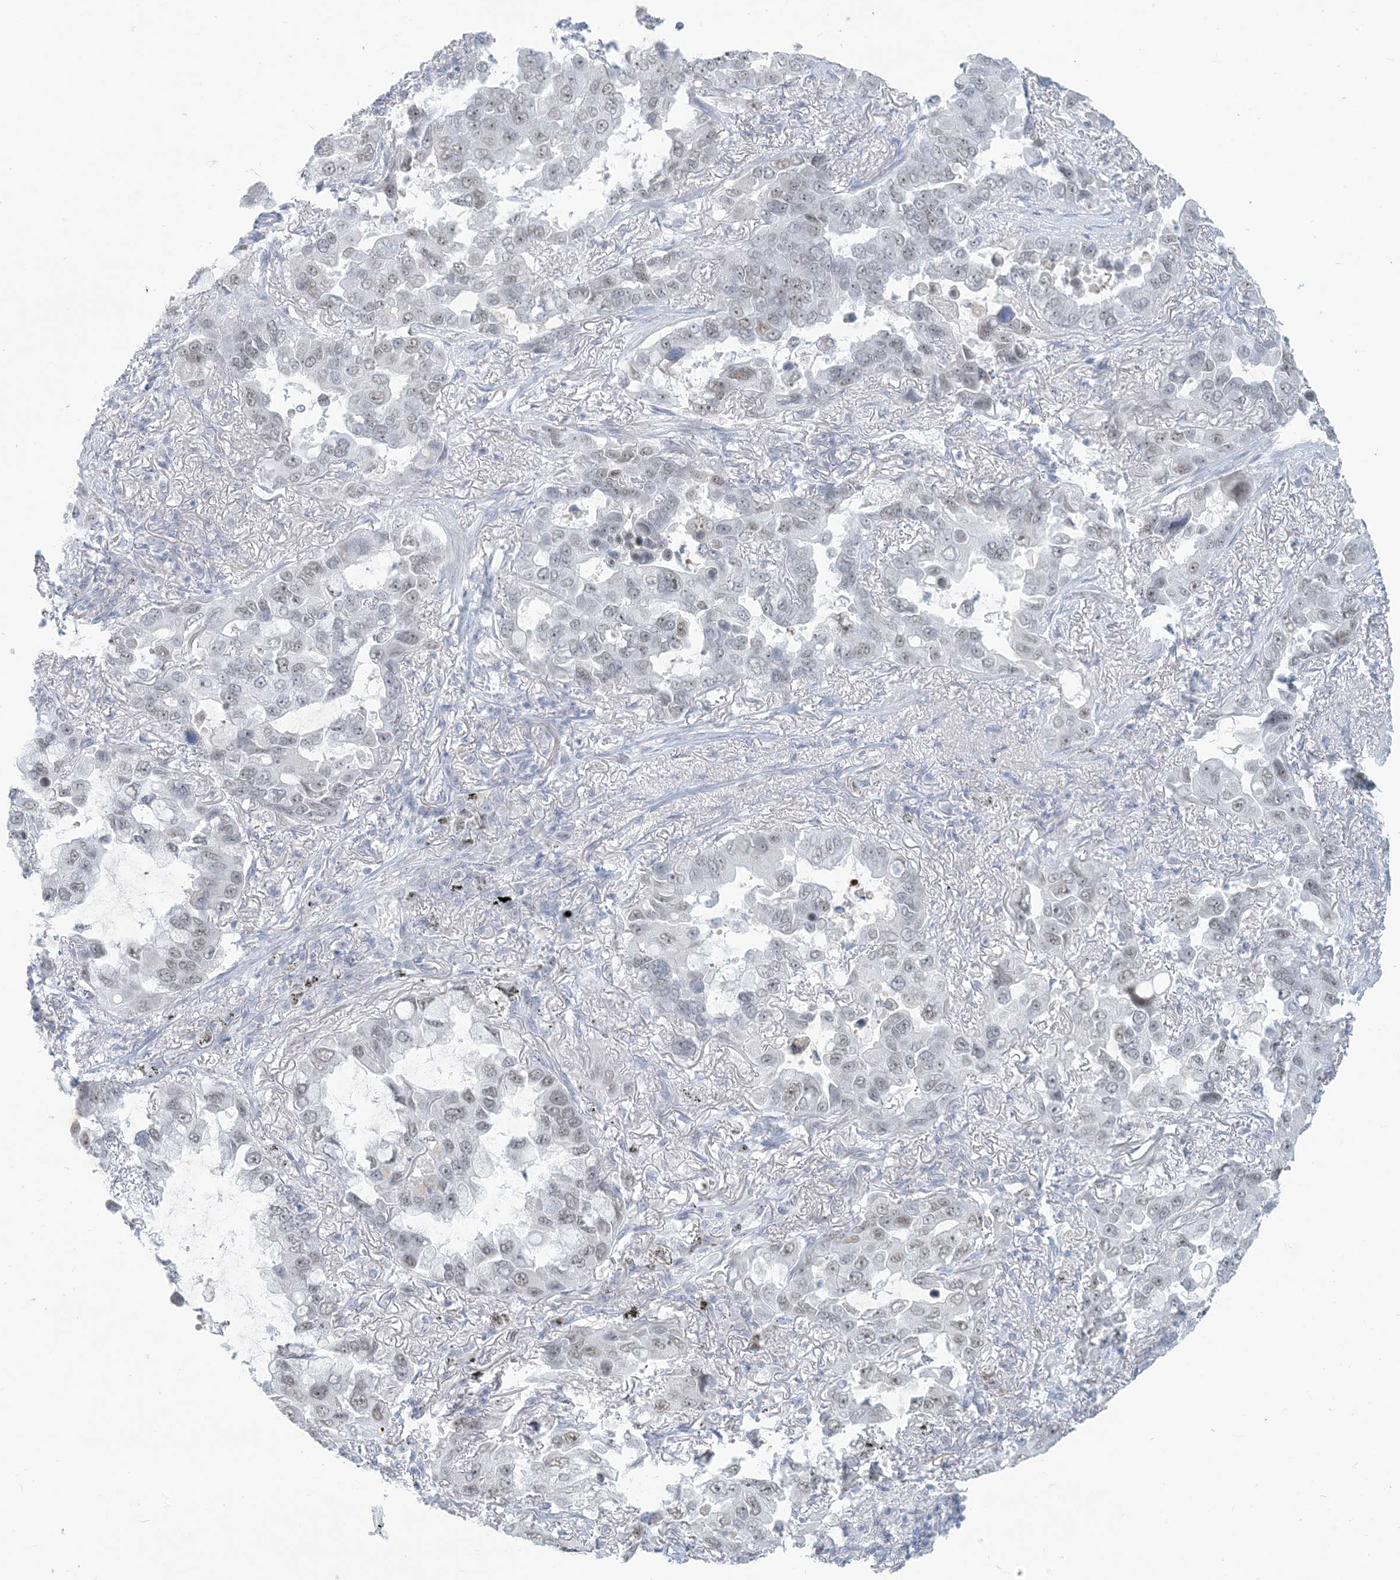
{"staining": {"intensity": "negative", "quantity": "none", "location": "none"}, "tissue": "lung cancer", "cell_type": "Tumor cells", "image_type": "cancer", "snomed": [{"axis": "morphology", "description": "Adenocarcinoma, NOS"}, {"axis": "topography", "description": "Lung"}], "caption": "Tumor cells show no significant protein staining in adenocarcinoma (lung).", "gene": "SCML1", "patient": {"sex": "male", "age": 64}}